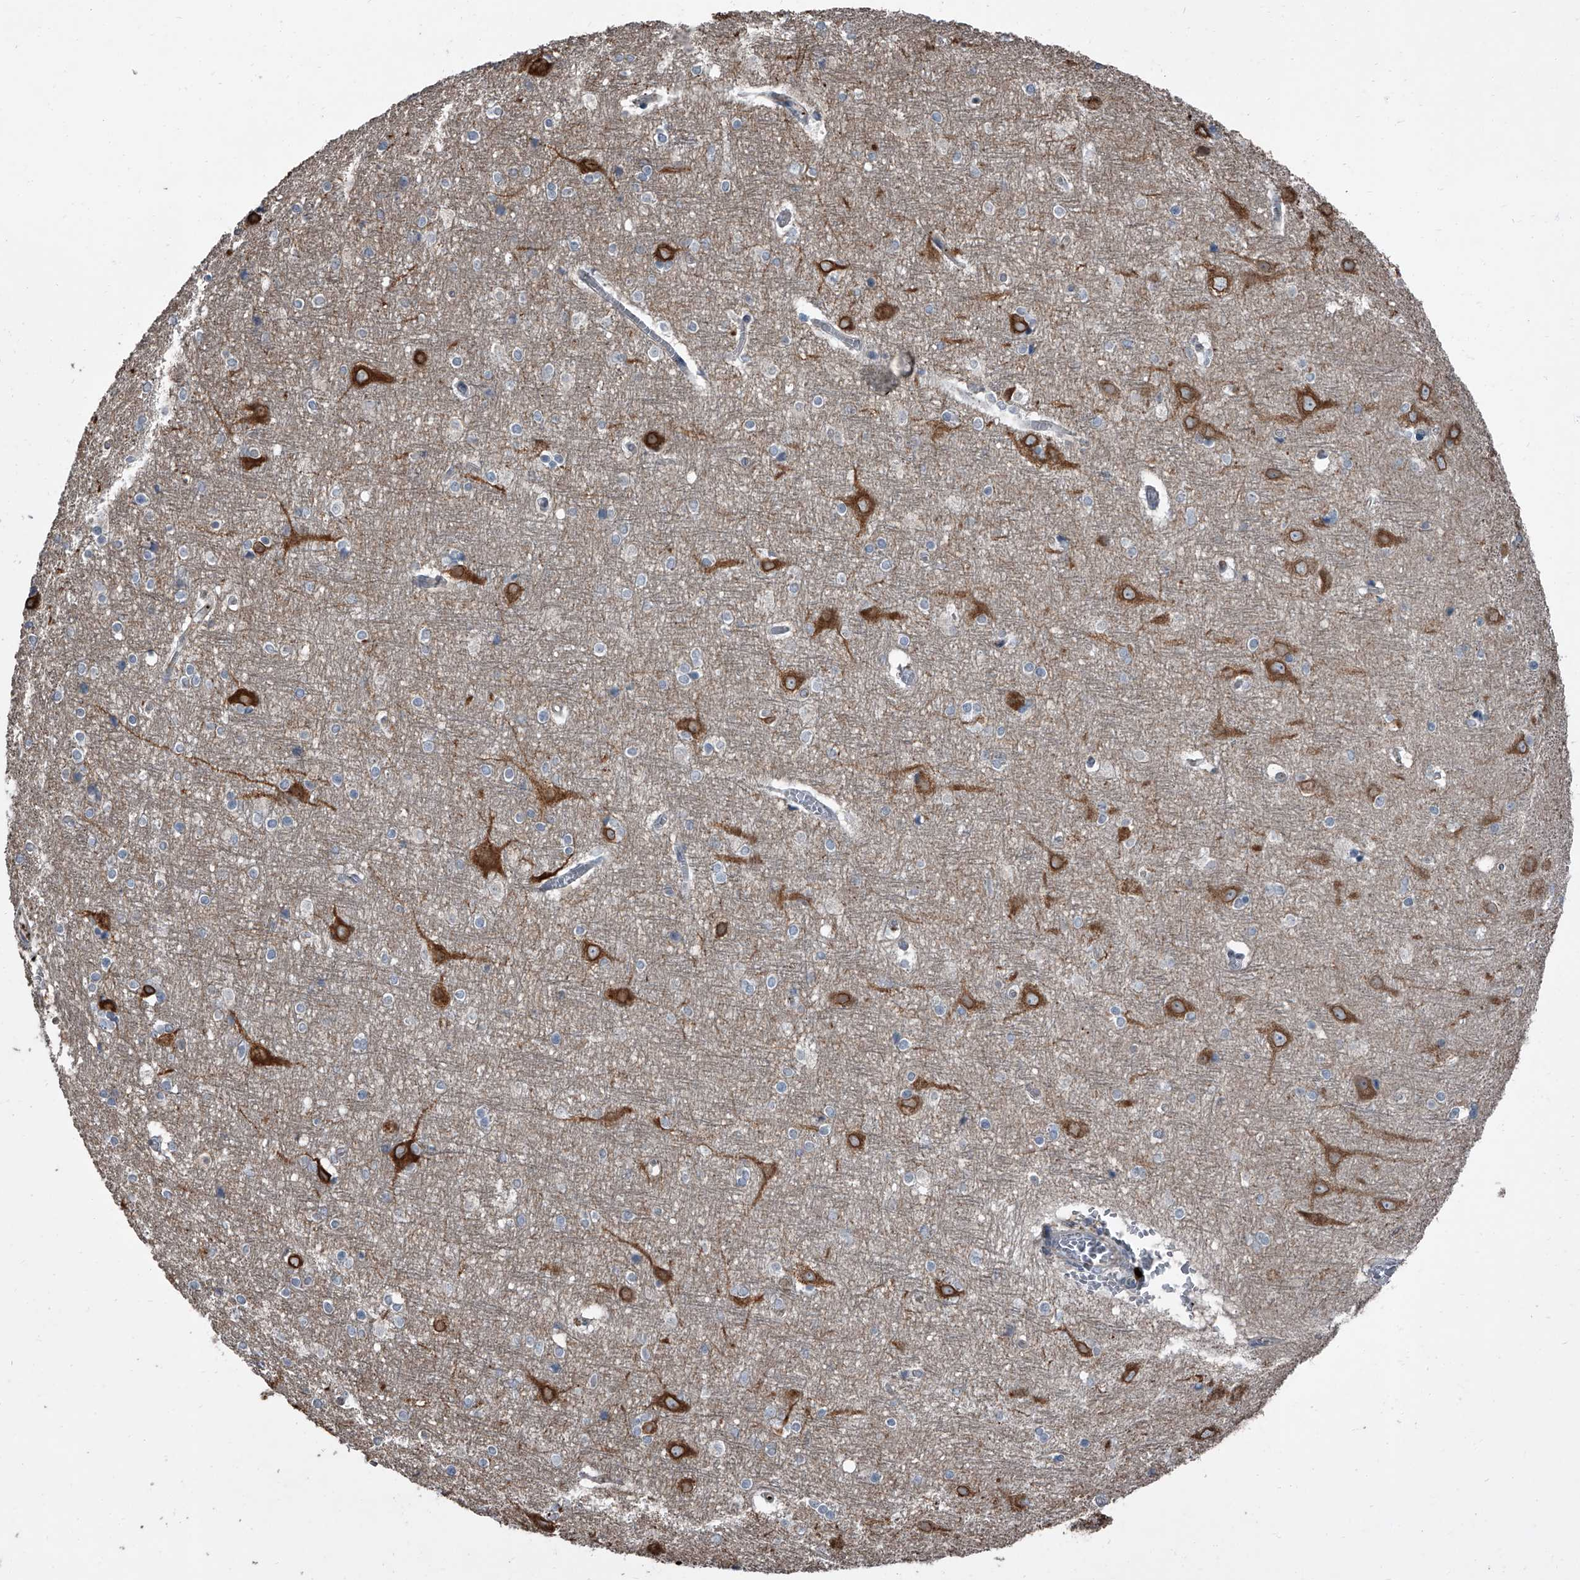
{"staining": {"intensity": "negative", "quantity": "none", "location": "none"}, "tissue": "cerebral cortex", "cell_type": "Endothelial cells", "image_type": "normal", "snomed": [{"axis": "morphology", "description": "Normal tissue, NOS"}, {"axis": "topography", "description": "Cerebral cortex"}], "caption": "Endothelial cells show no significant protein expression in unremarkable cerebral cortex. Nuclei are stained in blue.", "gene": "OARD1", "patient": {"sex": "male", "age": 54}}